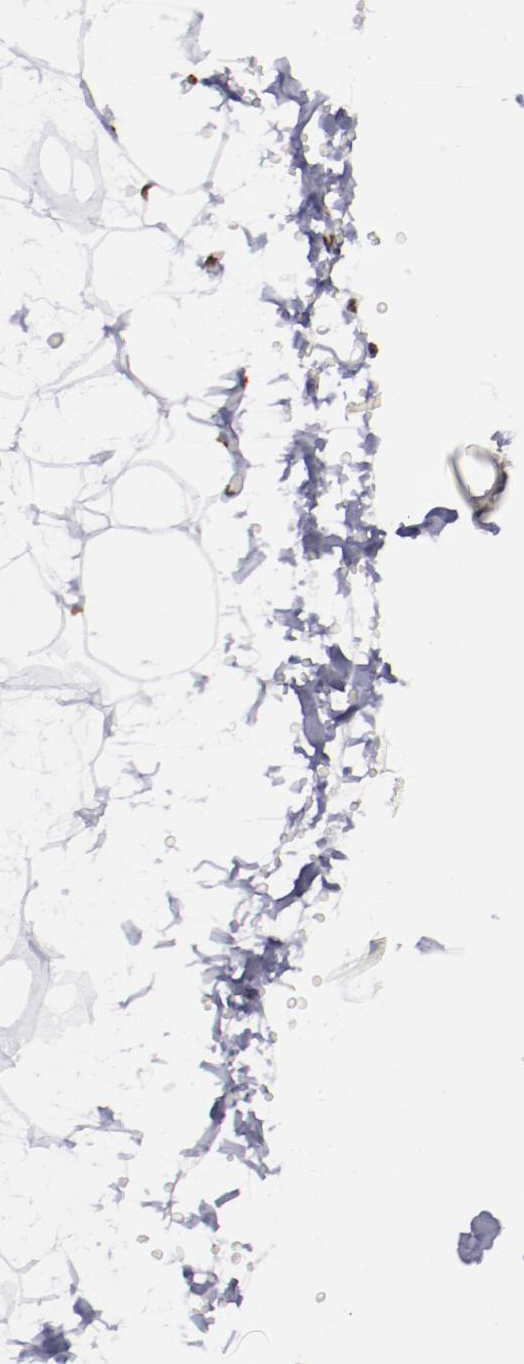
{"staining": {"intensity": "moderate", "quantity": ">75%", "location": "nuclear"}, "tissue": "adipose tissue", "cell_type": "Adipocytes", "image_type": "normal", "snomed": [{"axis": "morphology", "description": "Normal tissue, NOS"}, {"axis": "topography", "description": "Soft tissue"}], "caption": "Adipose tissue was stained to show a protein in brown. There is medium levels of moderate nuclear positivity in approximately >75% of adipocytes. (DAB IHC with brightfield microscopy, high magnification).", "gene": "HNRNPA1L3", "patient": {"sex": "male", "age": 72}}